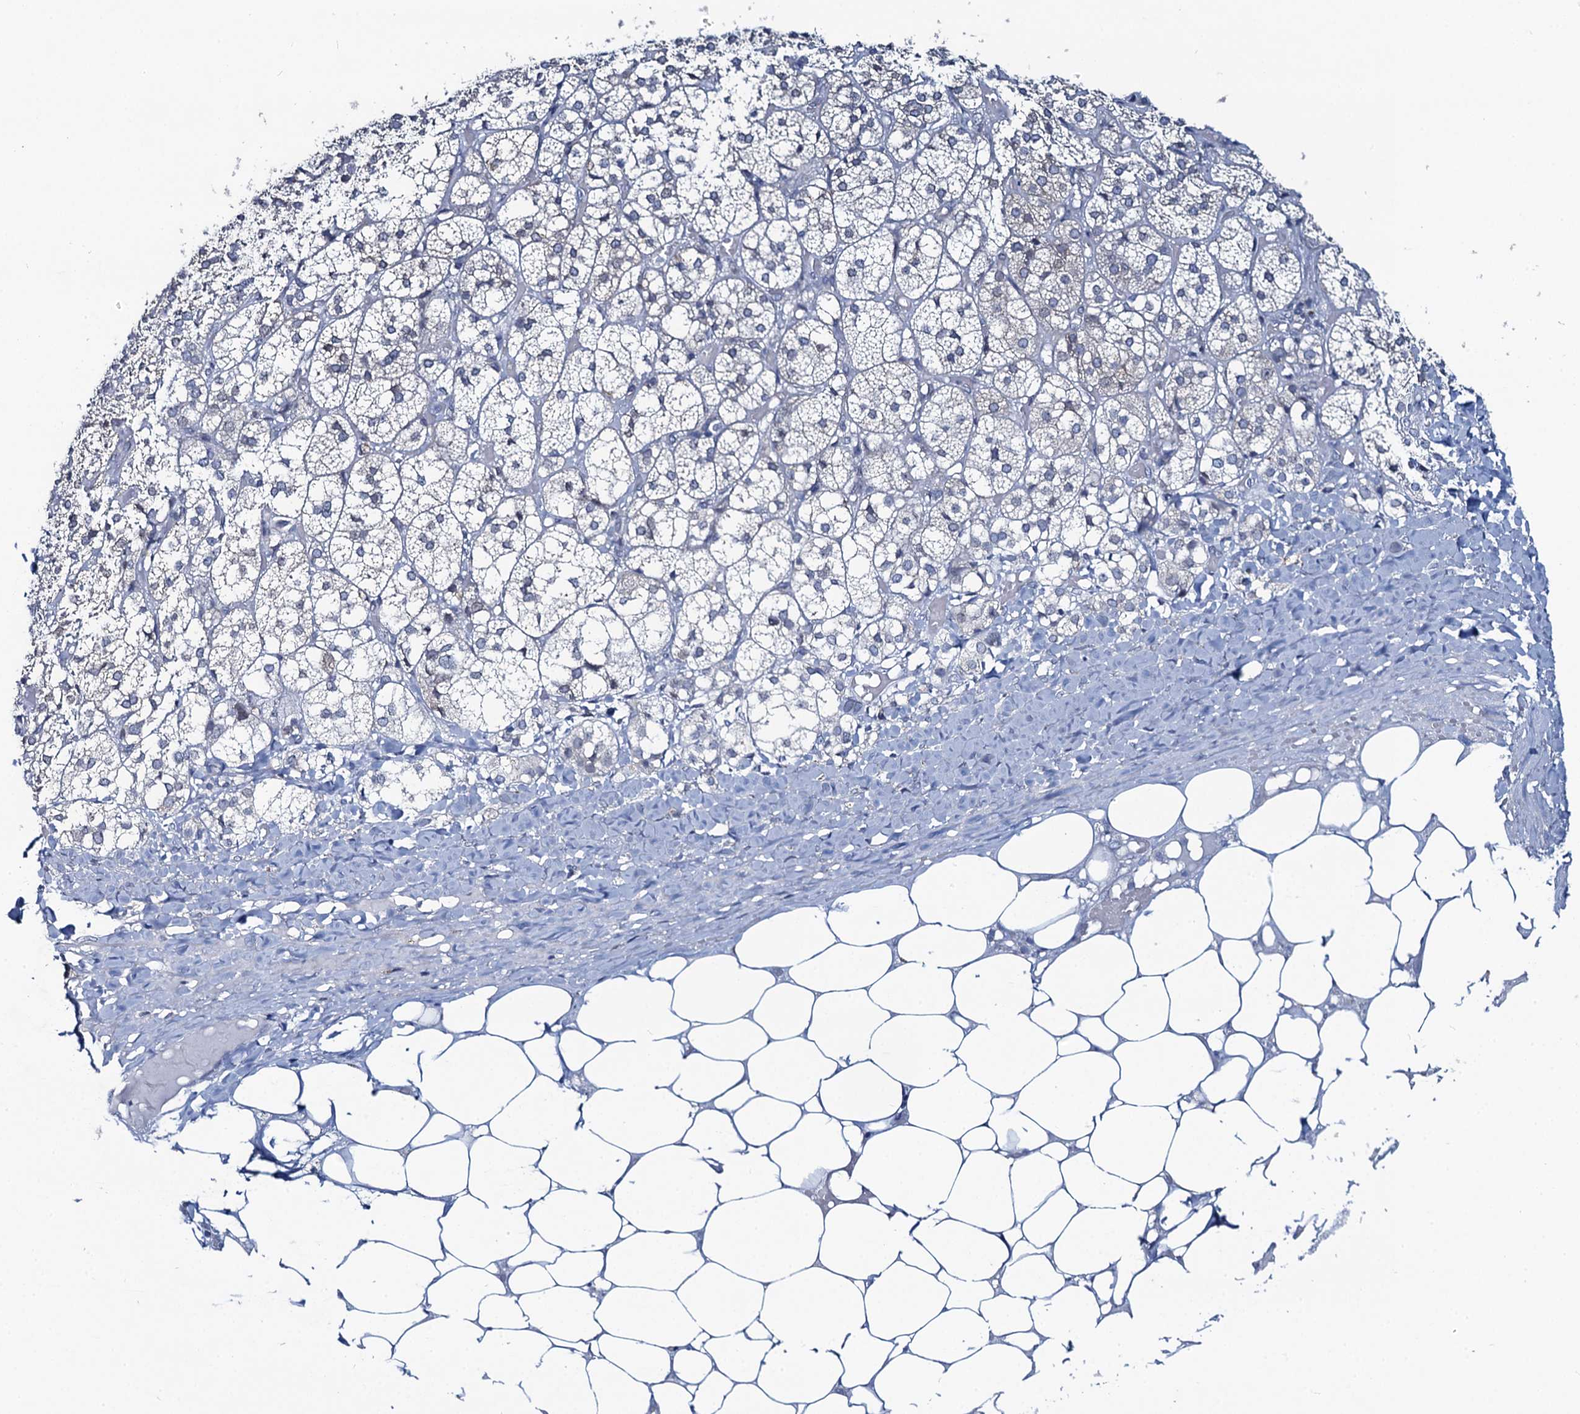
{"staining": {"intensity": "negative", "quantity": "none", "location": "none"}, "tissue": "adrenal gland", "cell_type": "Glandular cells", "image_type": "normal", "snomed": [{"axis": "morphology", "description": "Normal tissue, NOS"}, {"axis": "topography", "description": "Adrenal gland"}], "caption": "High magnification brightfield microscopy of unremarkable adrenal gland stained with DAB (brown) and counterstained with hematoxylin (blue): glandular cells show no significant expression. The staining was performed using DAB (3,3'-diaminobenzidine) to visualize the protein expression in brown, while the nuclei were stained in blue with hematoxylin (Magnification: 20x).", "gene": "TOX3", "patient": {"sex": "female", "age": 61}}